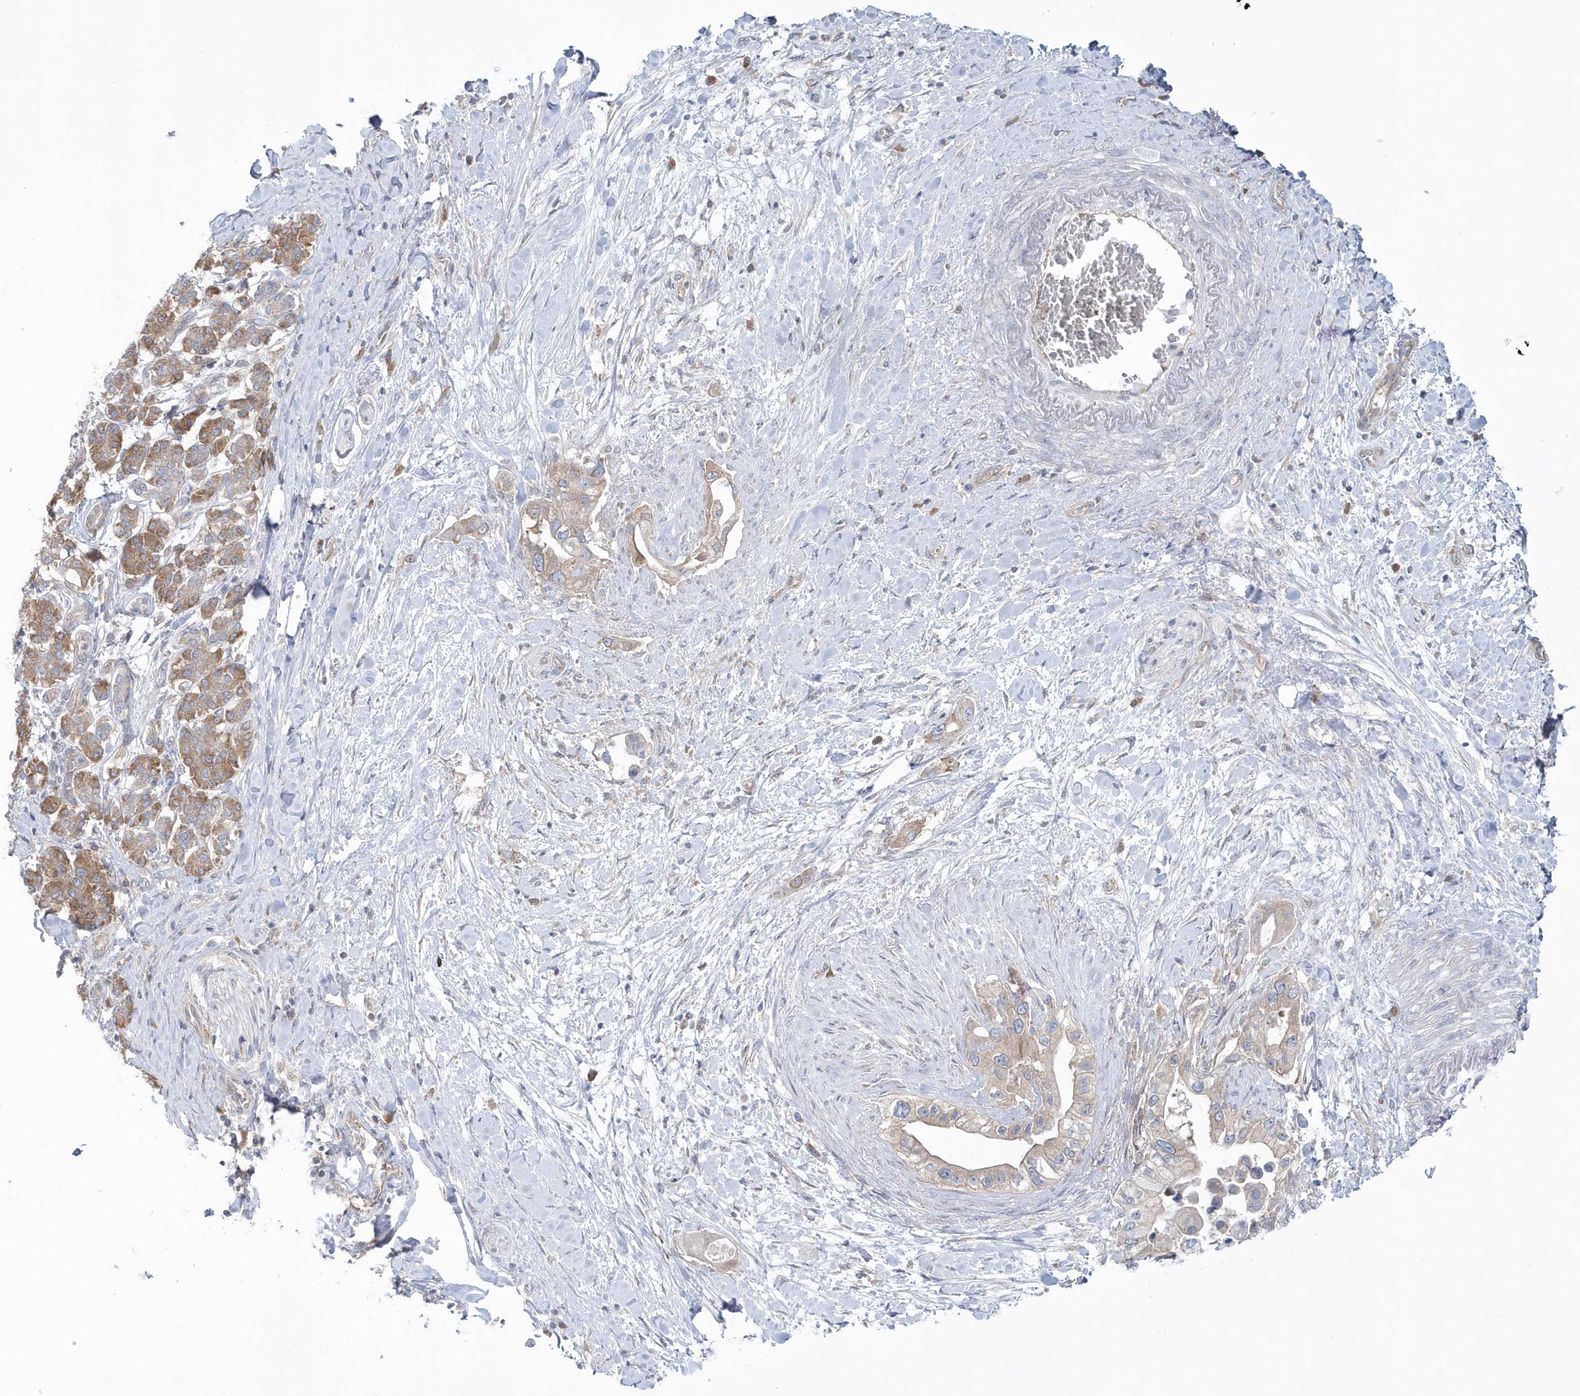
{"staining": {"intensity": "weak", "quantity": ">75%", "location": "cytoplasmic/membranous"}, "tissue": "pancreatic cancer", "cell_type": "Tumor cells", "image_type": "cancer", "snomed": [{"axis": "morphology", "description": "Inflammation, NOS"}, {"axis": "morphology", "description": "Adenocarcinoma, NOS"}, {"axis": "topography", "description": "Pancreas"}], "caption": "Immunohistochemical staining of pancreatic cancer demonstrates weak cytoplasmic/membranous protein expression in approximately >75% of tumor cells.", "gene": "EIF3C", "patient": {"sex": "female", "age": 56}}